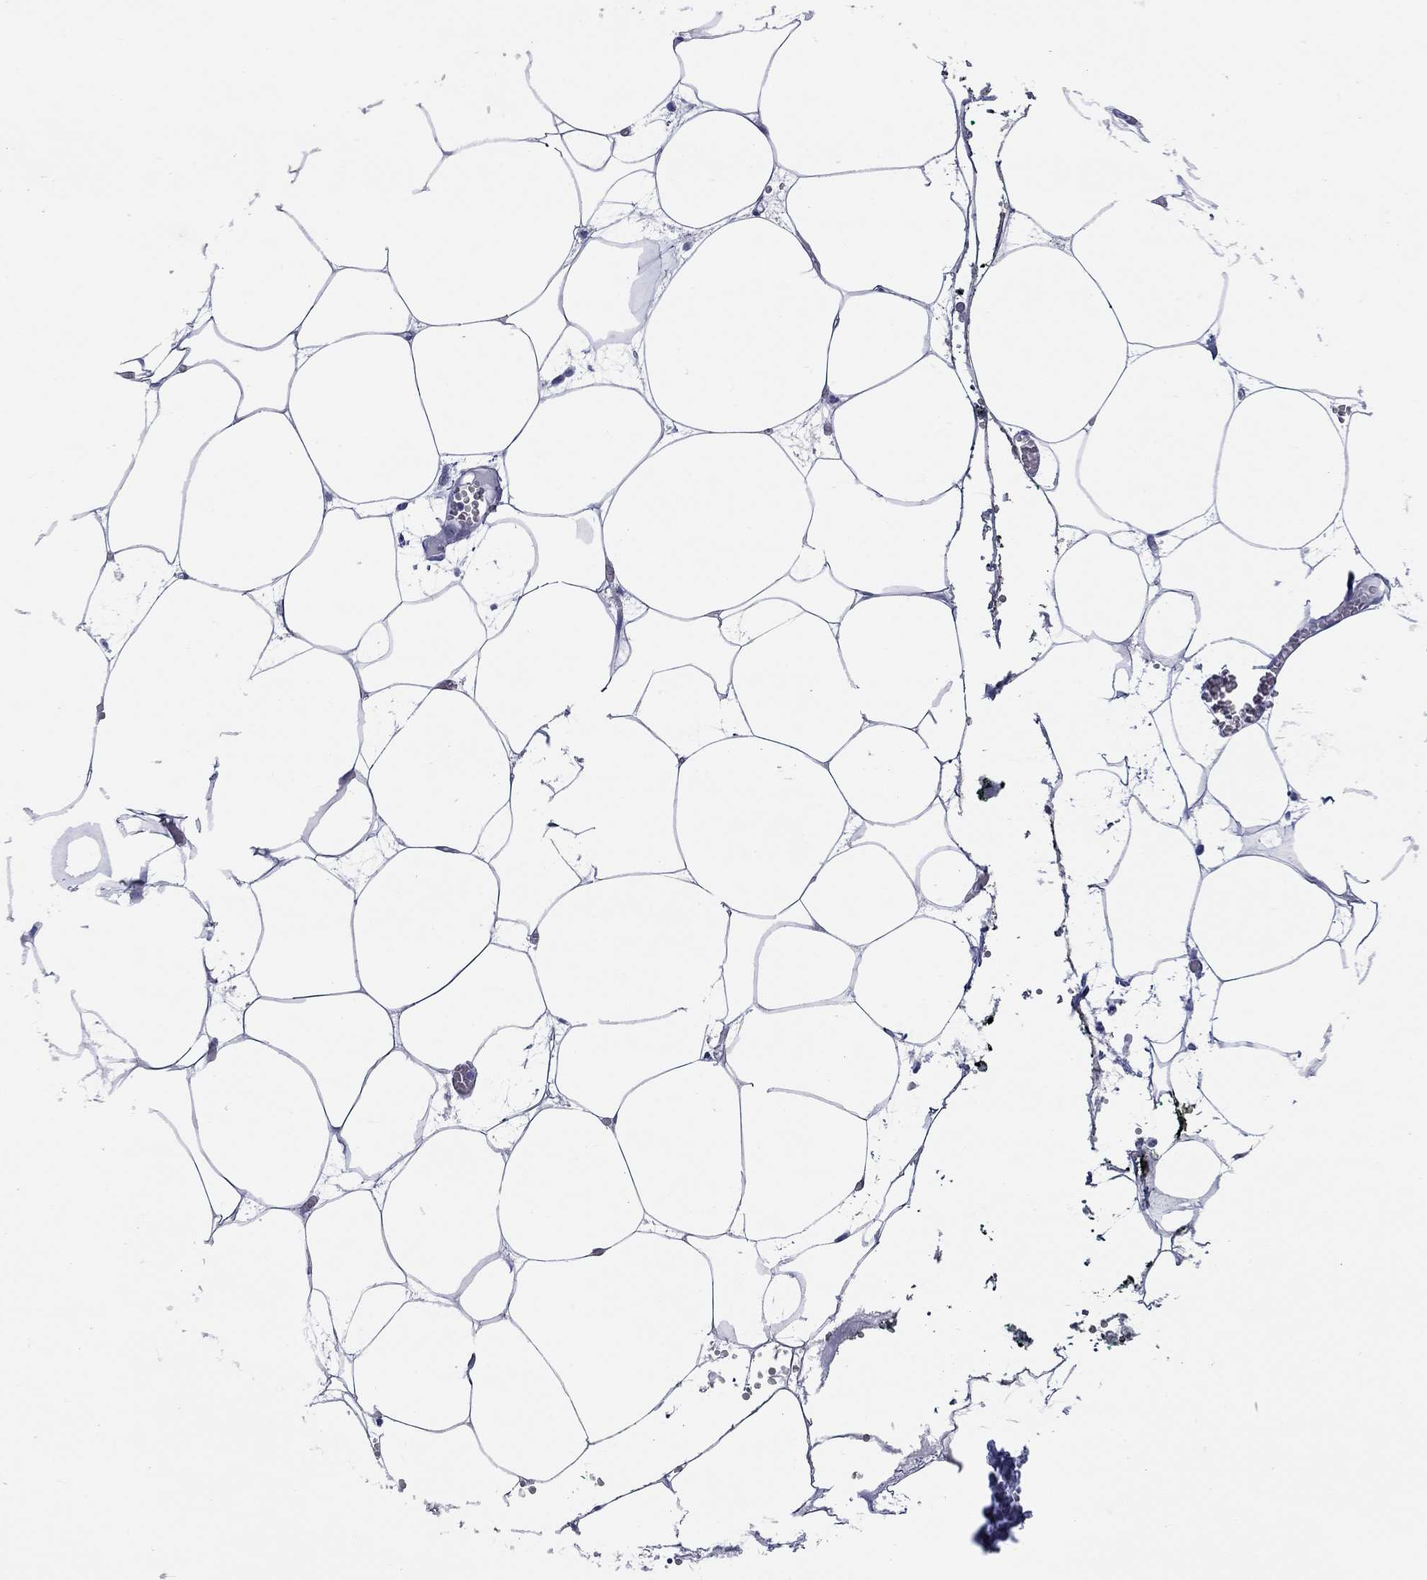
{"staining": {"intensity": "negative", "quantity": "none", "location": "none"}, "tissue": "adipose tissue", "cell_type": "Adipocytes", "image_type": "normal", "snomed": [{"axis": "morphology", "description": "Normal tissue, NOS"}, {"axis": "topography", "description": "Adipose tissue"}, {"axis": "topography", "description": "Pancreas"}, {"axis": "topography", "description": "Peripheral nerve tissue"}], "caption": "An IHC micrograph of normal adipose tissue is shown. There is no staining in adipocytes of adipose tissue.", "gene": "CCNA1", "patient": {"sex": "female", "age": 58}}